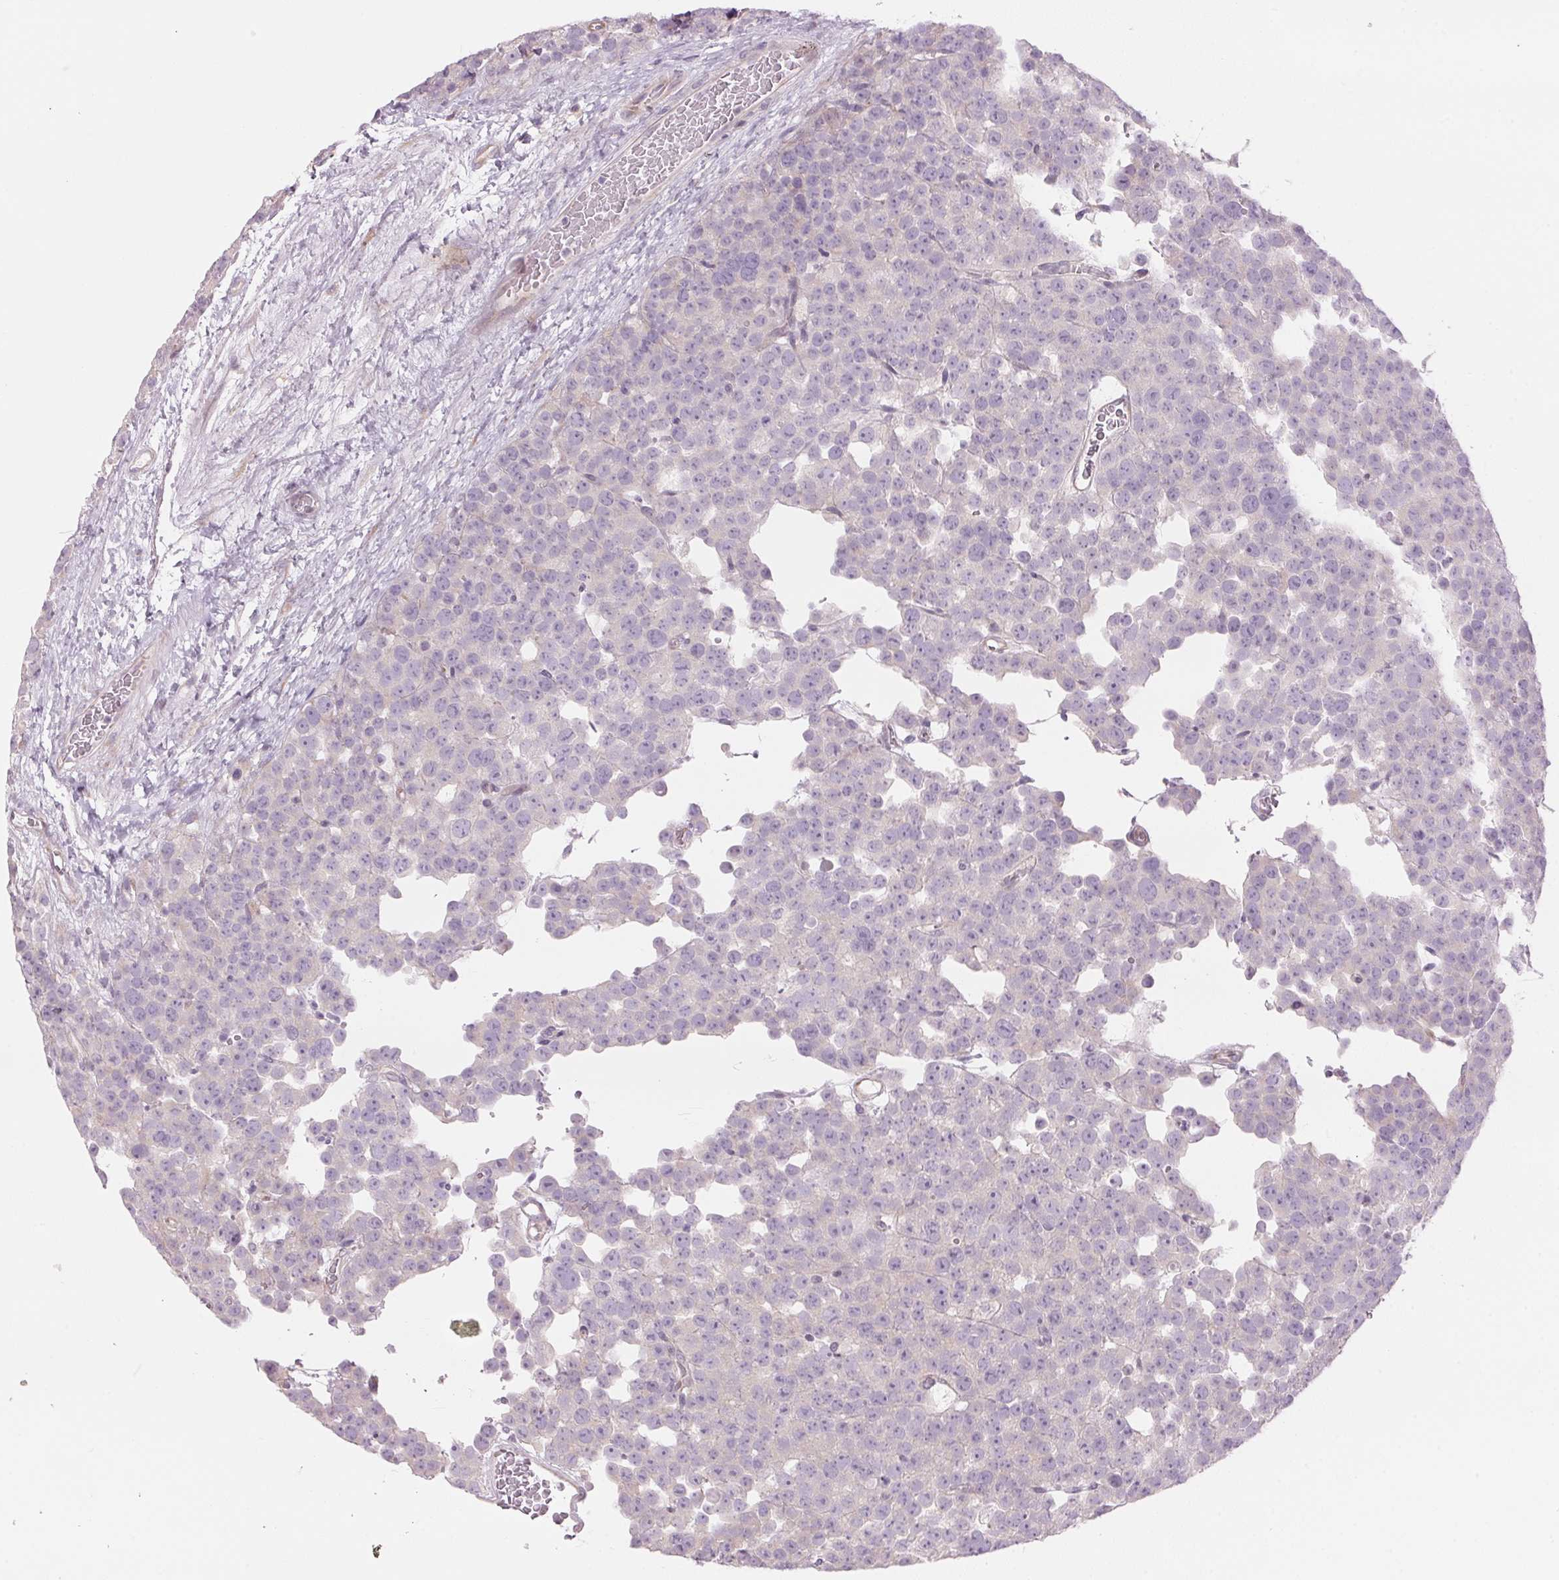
{"staining": {"intensity": "negative", "quantity": "none", "location": "none"}, "tissue": "testis cancer", "cell_type": "Tumor cells", "image_type": "cancer", "snomed": [{"axis": "morphology", "description": "Seminoma, NOS"}, {"axis": "topography", "description": "Testis"}], "caption": "A photomicrograph of testis cancer (seminoma) stained for a protein reveals no brown staining in tumor cells. Brightfield microscopy of immunohistochemistry (IHC) stained with DAB (3,3'-diaminobenzidine) (brown) and hematoxylin (blue), captured at high magnification.", "gene": "GNMT", "patient": {"sex": "male", "age": 71}}